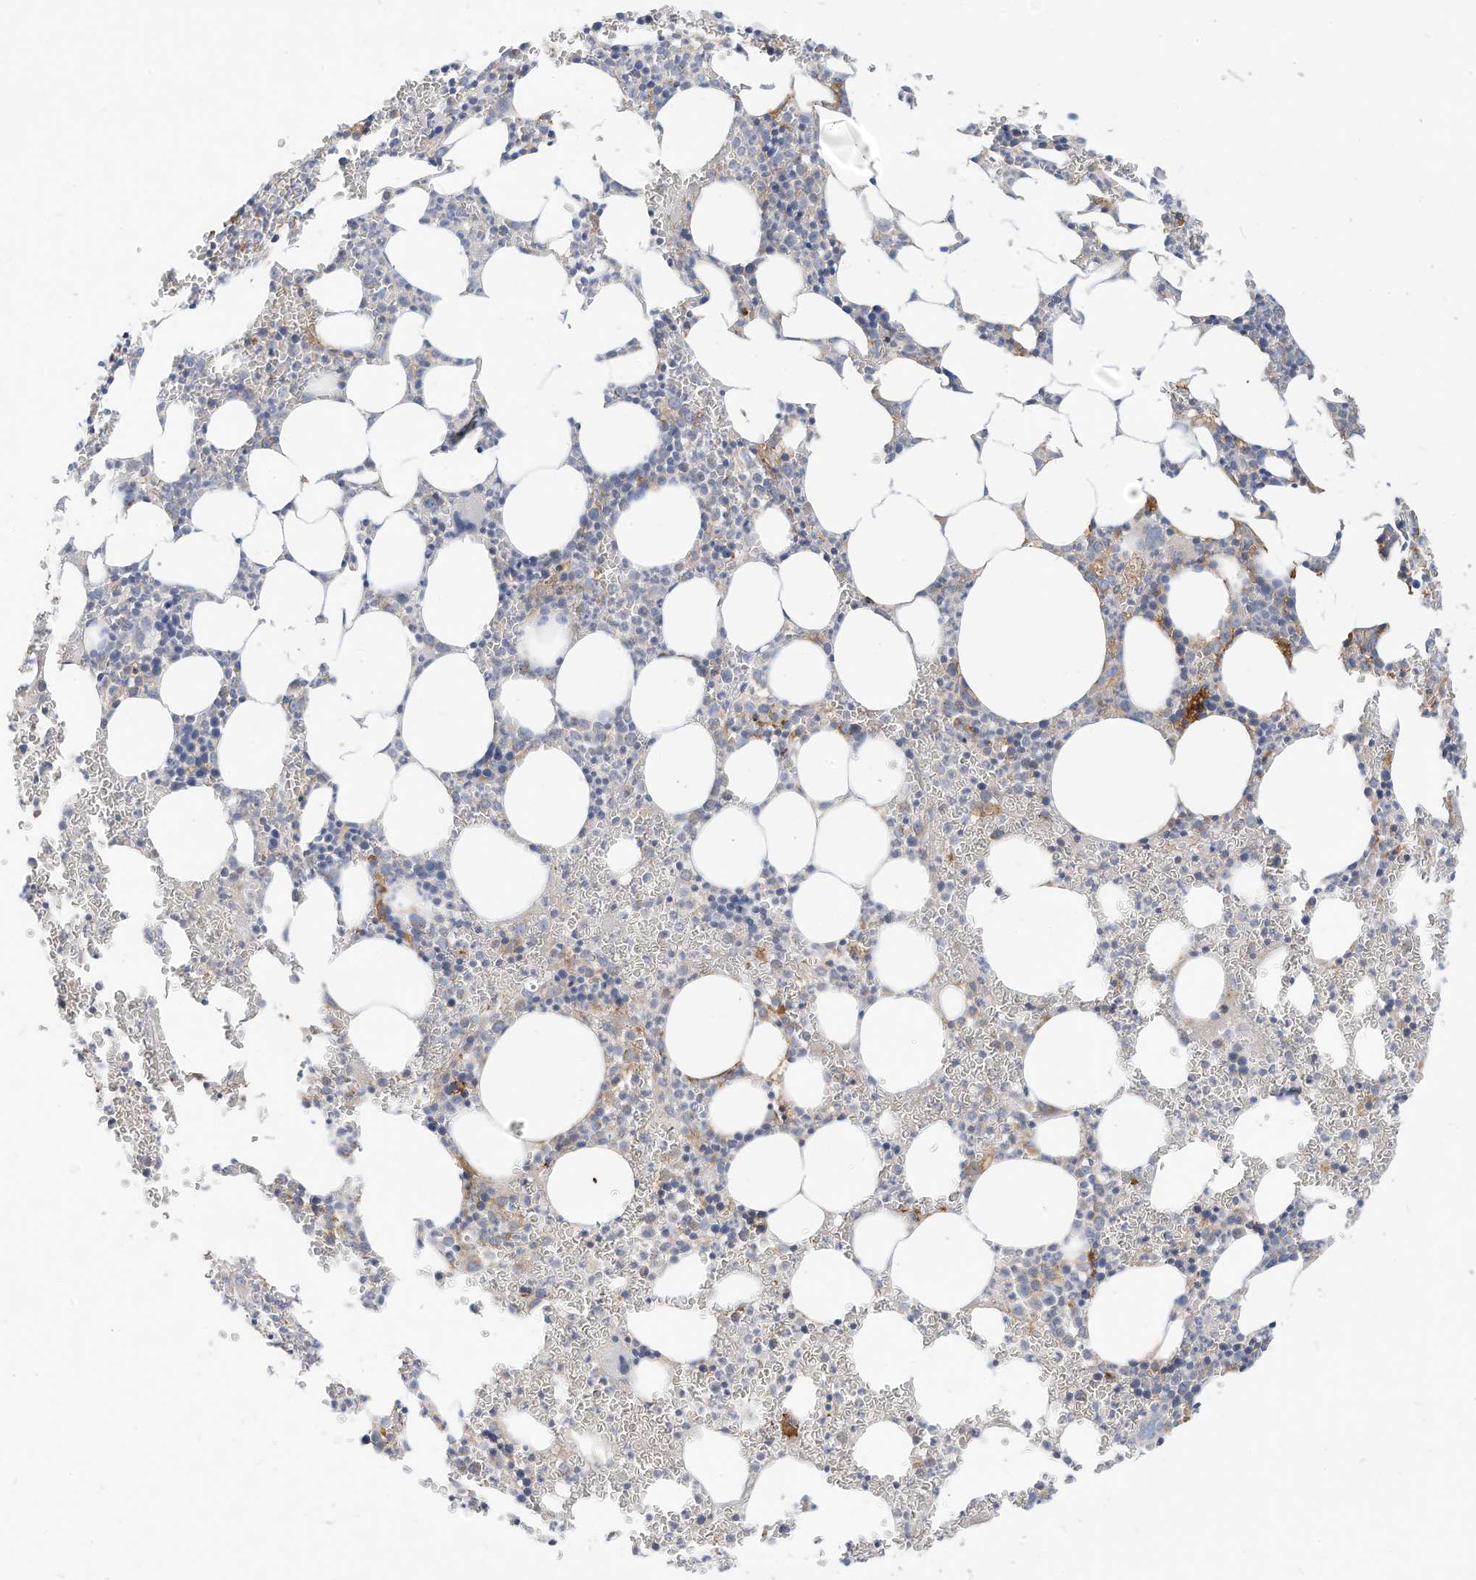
{"staining": {"intensity": "strong", "quantity": "<25%", "location": "cytoplasmic/membranous"}, "tissue": "bone marrow", "cell_type": "Hematopoietic cells", "image_type": "normal", "snomed": [{"axis": "morphology", "description": "Normal tissue, NOS"}, {"axis": "topography", "description": "Bone marrow"}], "caption": "Immunohistochemistry (IHC) (DAB (3,3'-diaminobenzidine)) staining of unremarkable bone marrow exhibits strong cytoplasmic/membranous protein staining in about <25% of hematopoietic cells.", "gene": "RHOH", "patient": {"sex": "female", "age": 78}}